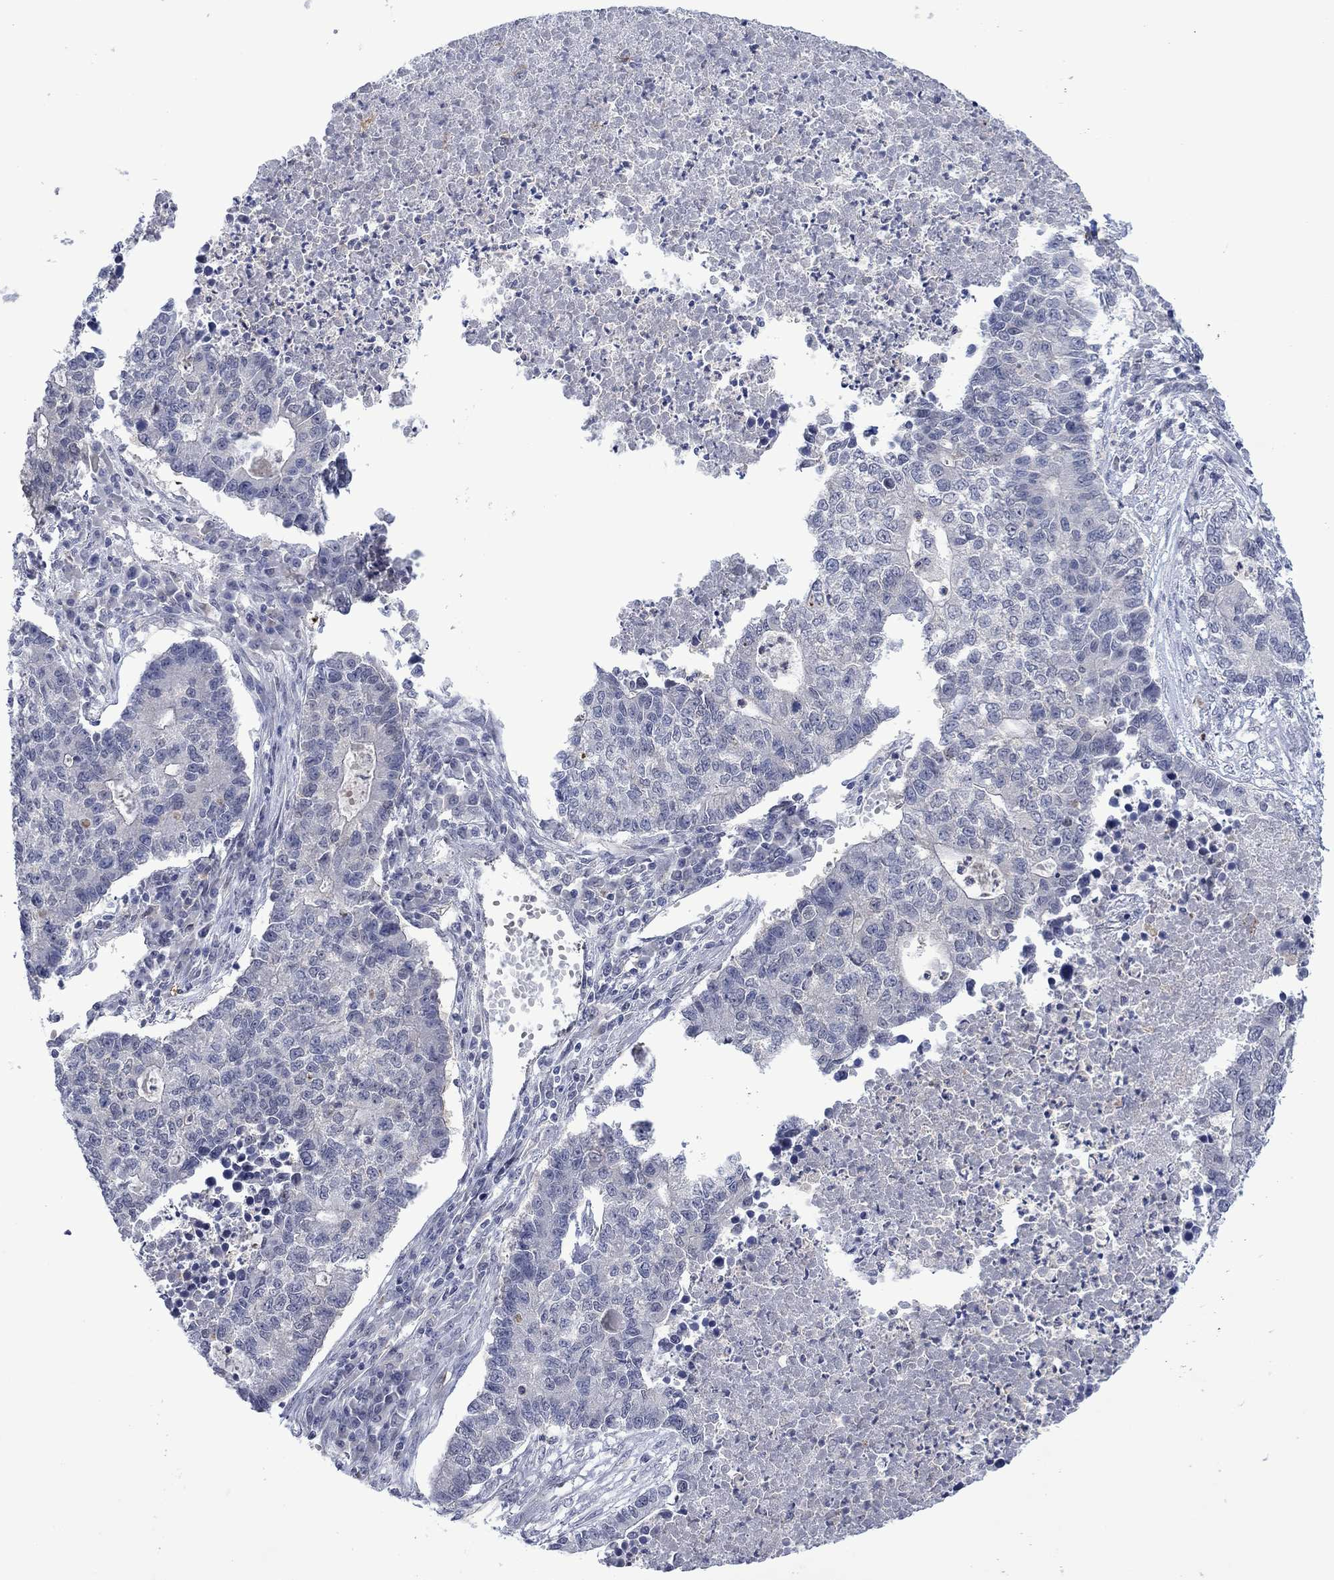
{"staining": {"intensity": "negative", "quantity": "none", "location": "none"}, "tissue": "lung cancer", "cell_type": "Tumor cells", "image_type": "cancer", "snomed": [{"axis": "morphology", "description": "Adenocarcinoma, NOS"}, {"axis": "topography", "description": "Lung"}], "caption": "Lung adenocarcinoma was stained to show a protein in brown. There is no significant expression in tumor cells.", "gene": "AGL", "patient": {"sex": "male", "age": 57}}